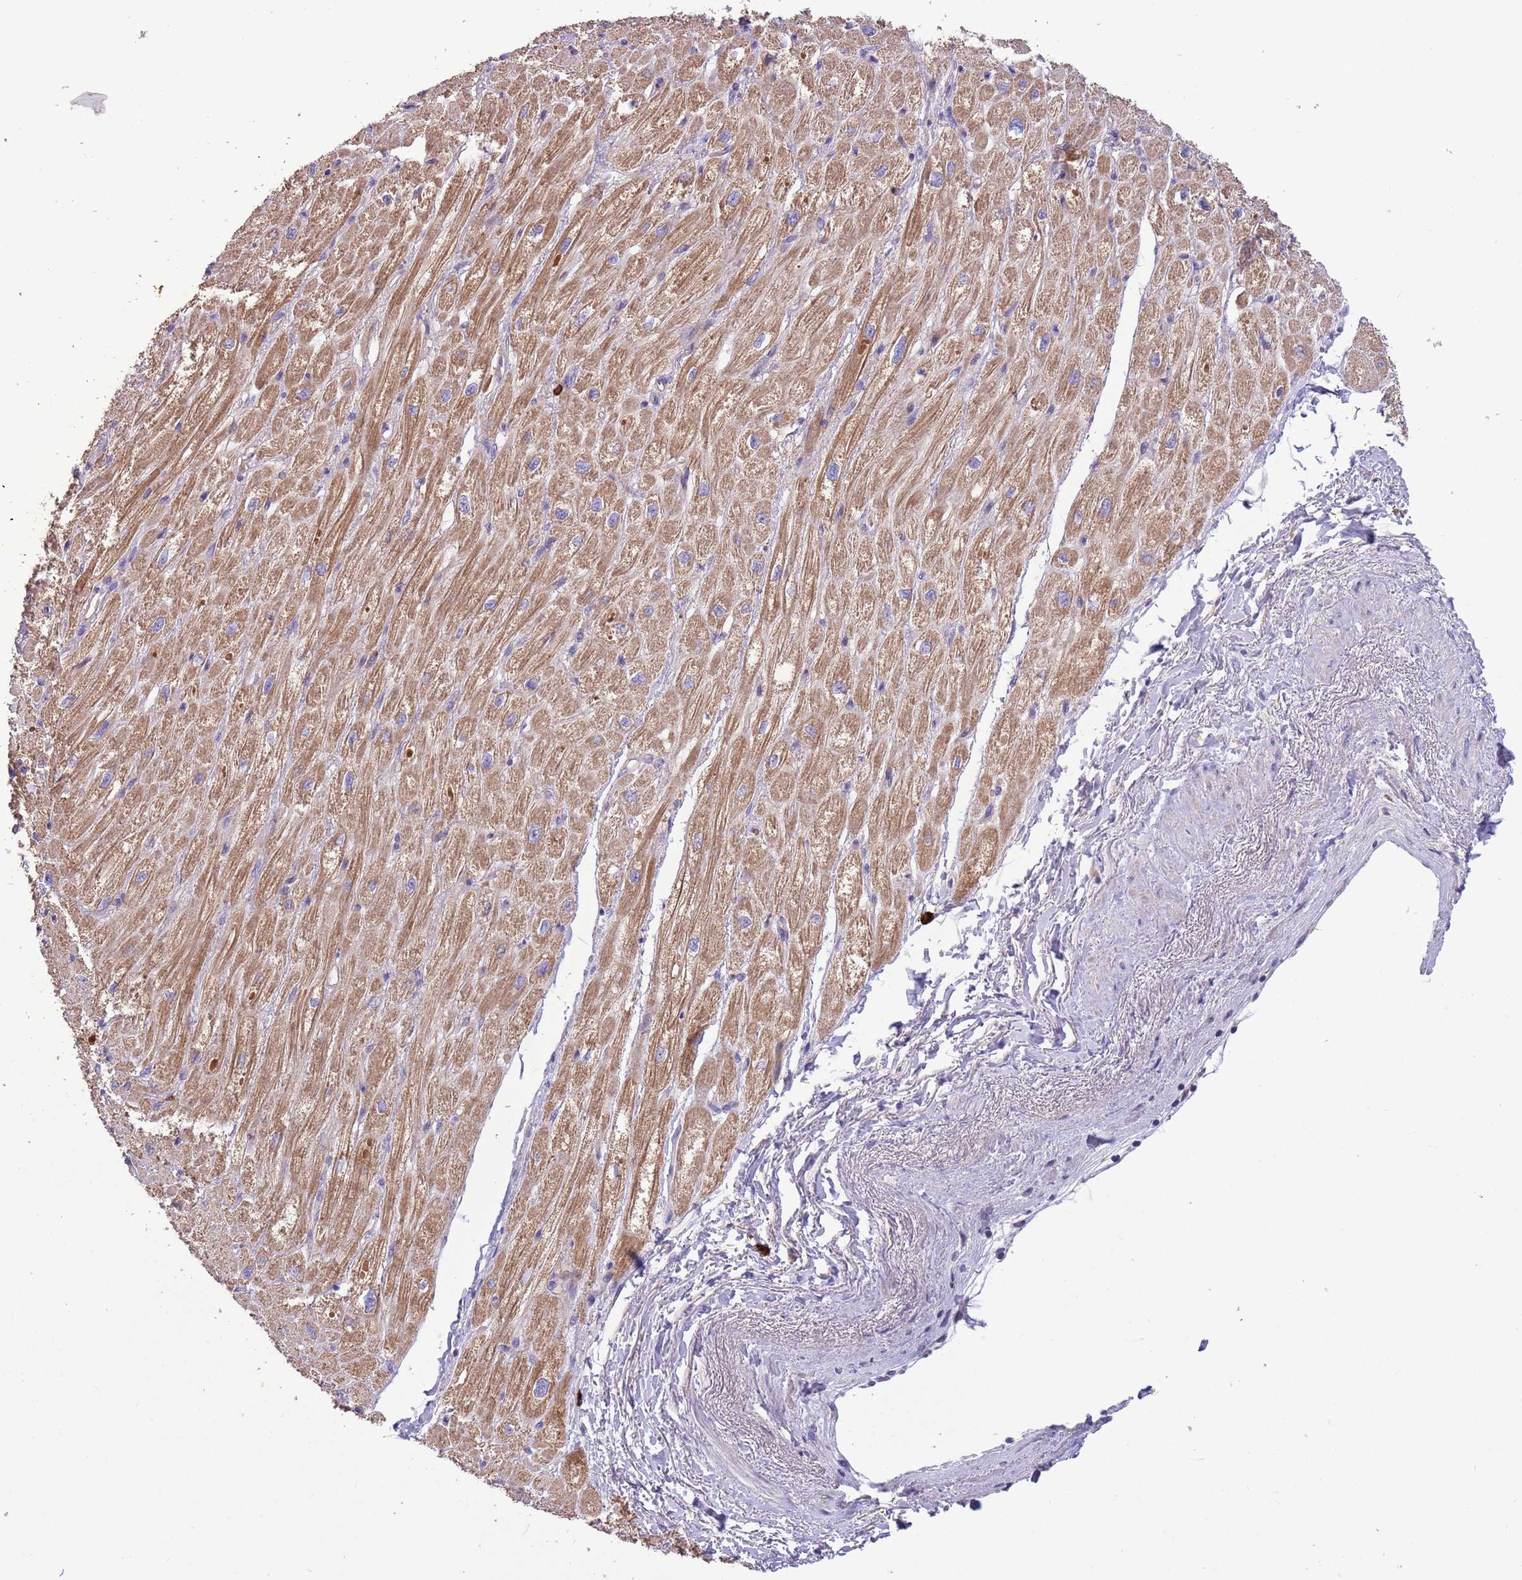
{"staining": {"intensity": "moderate", "quantity": ">75%", "location": "cytoplasmic/membranous"}, "tissue": "heart muscle", "cell_type": "Cardiomyocytes", "image_type": "normal", "snomed": [{"axis": "morphology", "description": "Normal tissue, NOS"}, {"axis": "topography", "description": "Heart"}], "caption": "IHC staining of benign heart muscle, which displays medium levels of moderate cytoplasmic/membranous staining in approximately >75% of cardiomyocytes indicating moderate cytoplasmic/membranous protein positivity. The staining was performed using DAB (brown) for protein detection and nuclei were counterstained in hematoxylin (blue).", "gene": "TRMO", "patient": {"sex": "male", "age": 65}}